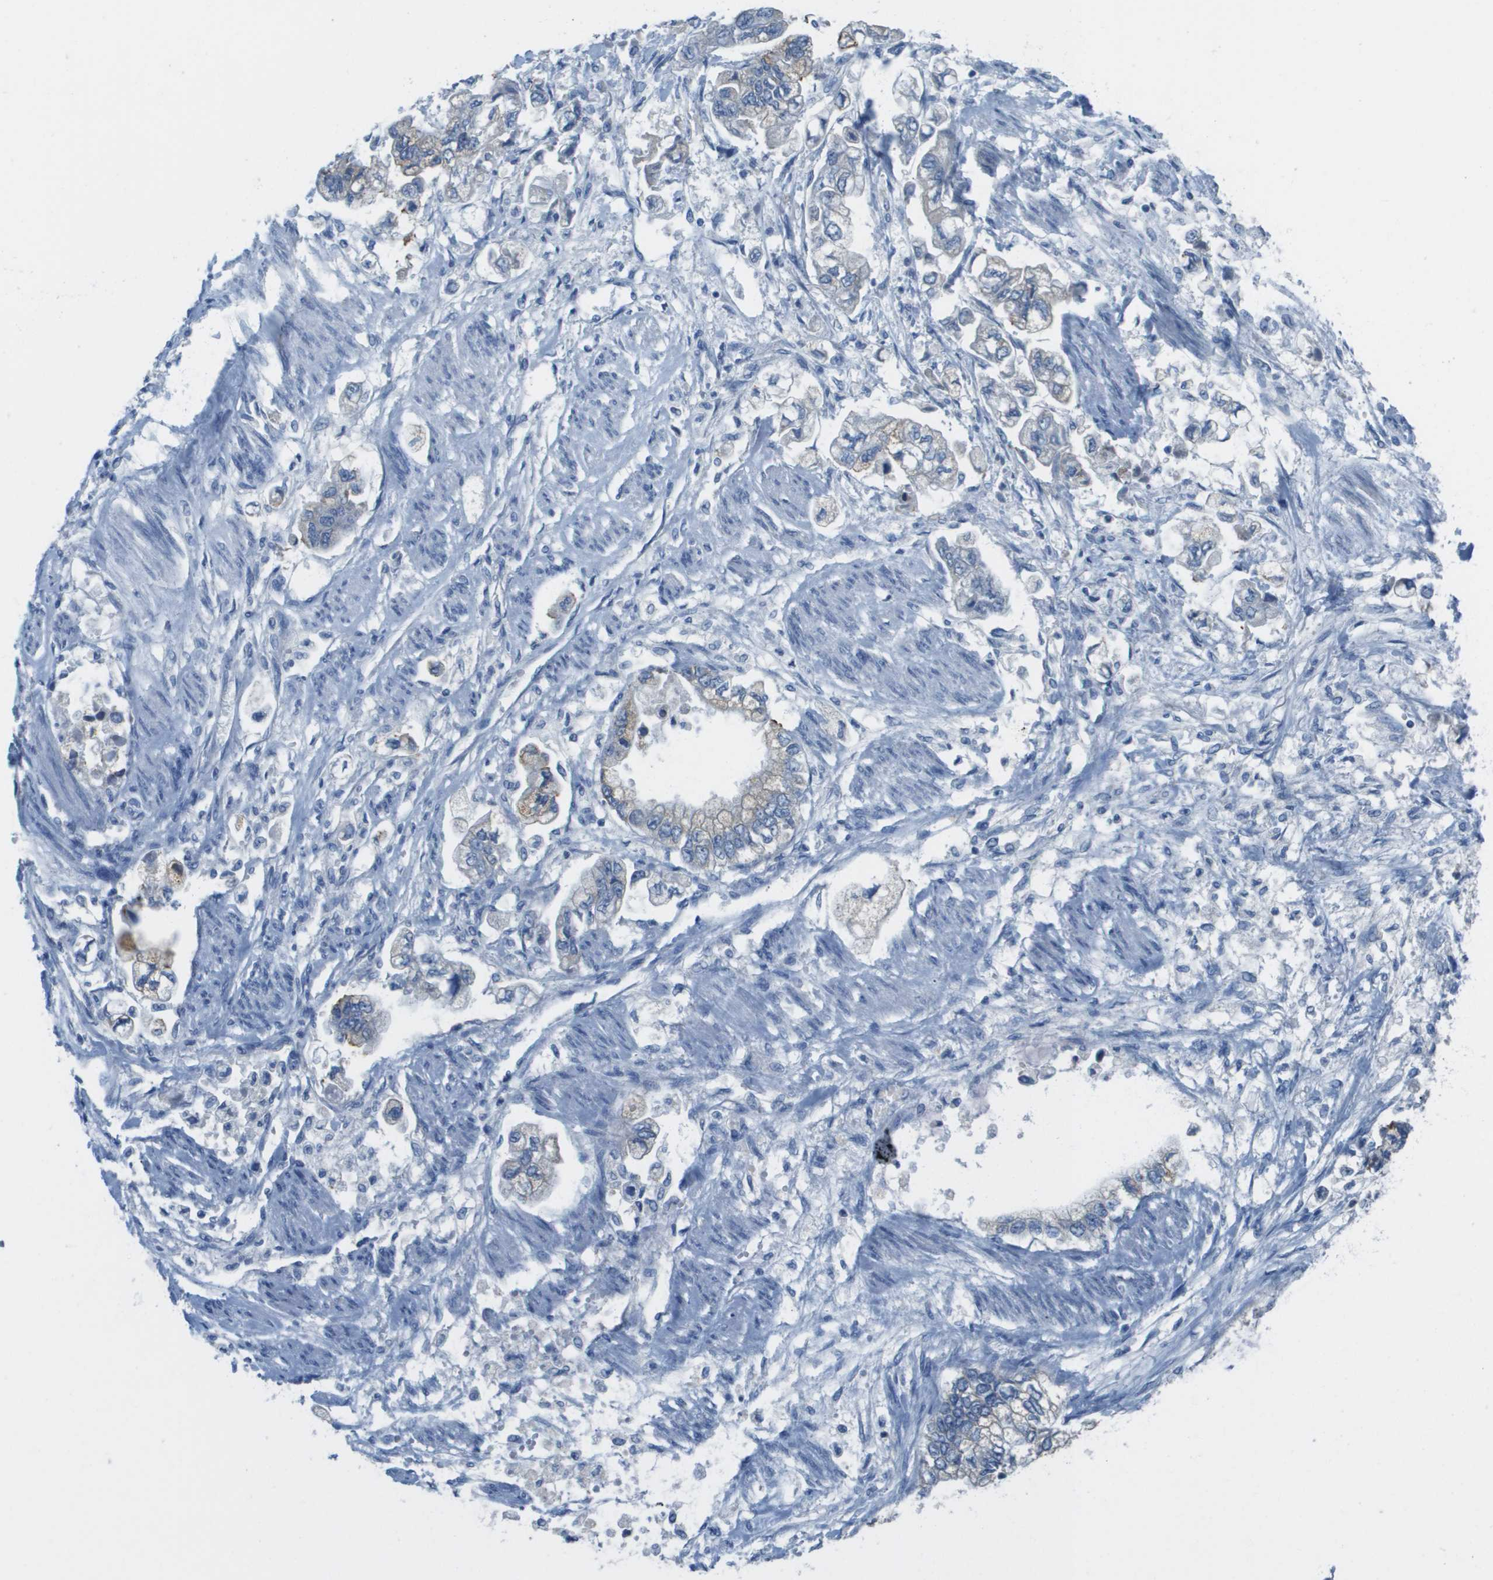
{"staining": {"intensity": "negative", "quantity": "none", "location": "none"}, "tissue": "stomach cancer", "cell_type": "Tumor cells", "image_type": "cancer", "snomed": [{"axis": "morphology", "description": "Normal tissue, NOS"}, {"axis": "morphology", "description": "Adenocarcinoma, NOS"}, {"axis": "topography", "description": "Stomach"}], "caption": "Immunohistochemistry (IHC) micrograph of neoplastic tissue: adenocarcinoma (stomach) stained with DAB exhibits no significant protein staining in tumor cells. The staining is performed using DAB (3,3'-diaminobenzidine) brown chromogen with nuclei counter-stained in using hematoxylin.", "gene": "PTGDR2", "patient": {"sex": "male", "age": 62}}